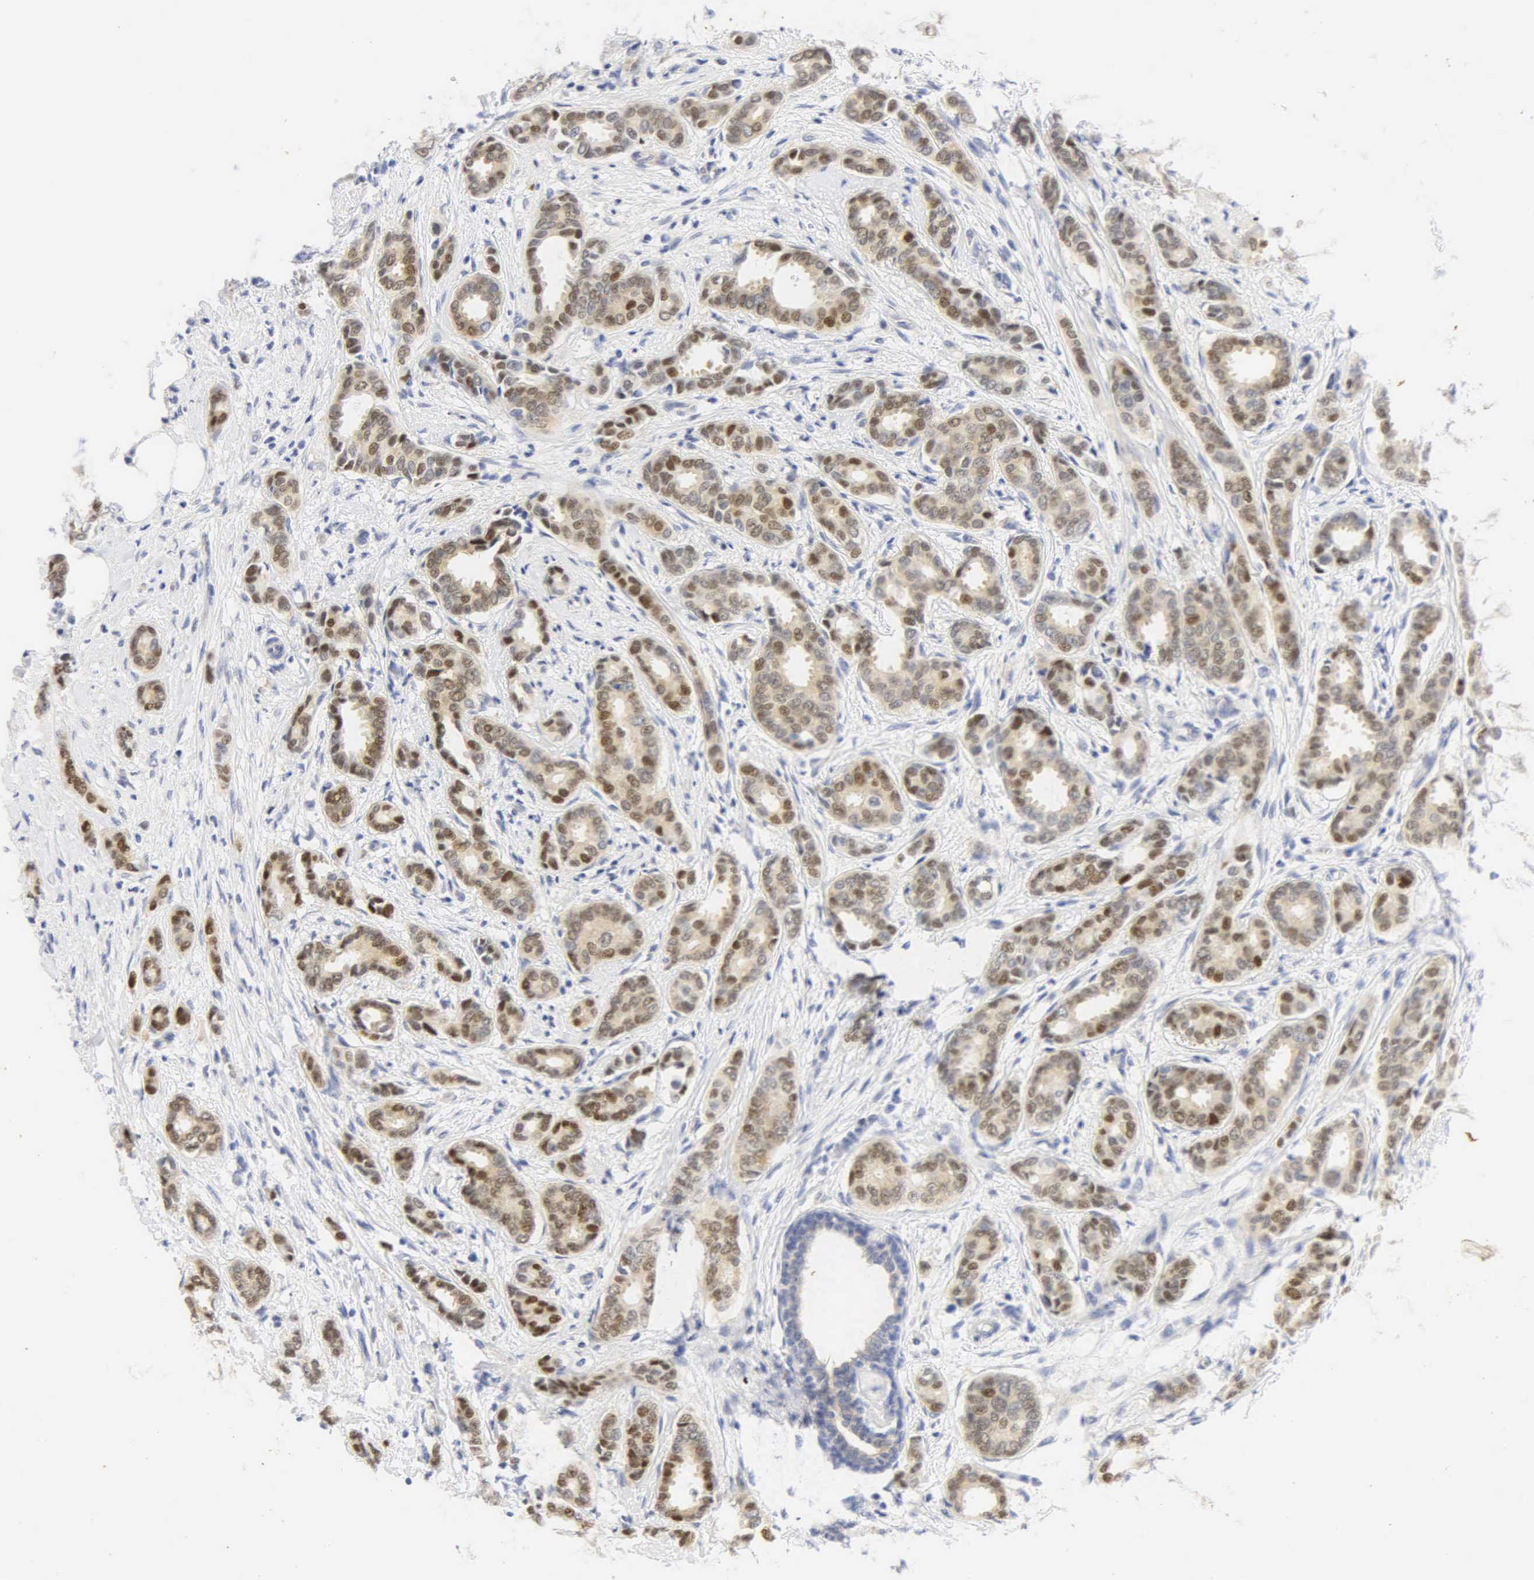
{"staining": {"intensity": "moderate", "quantity": ">75%", "location": "cytoplasmic/membranous,nuclear"}, "tissue": "breast cancer", "cell_type": "Tumor cells", "image_type": "cancer", "snomed": [{"axis": "morphology", "description": "Duct carcinoma"}, {"axis": "topography", "description": "Breast"}], "caption": "Intraductal carcinoma (breast) tissue reveals moderate cytoplasmic/membranous and nuclear staining in approximately >75% of tumor cells (DAB IHC with brightfield microscopy, high magnification).", "gene": "PGR", "patient": {"sex": "female", "age": 50}}